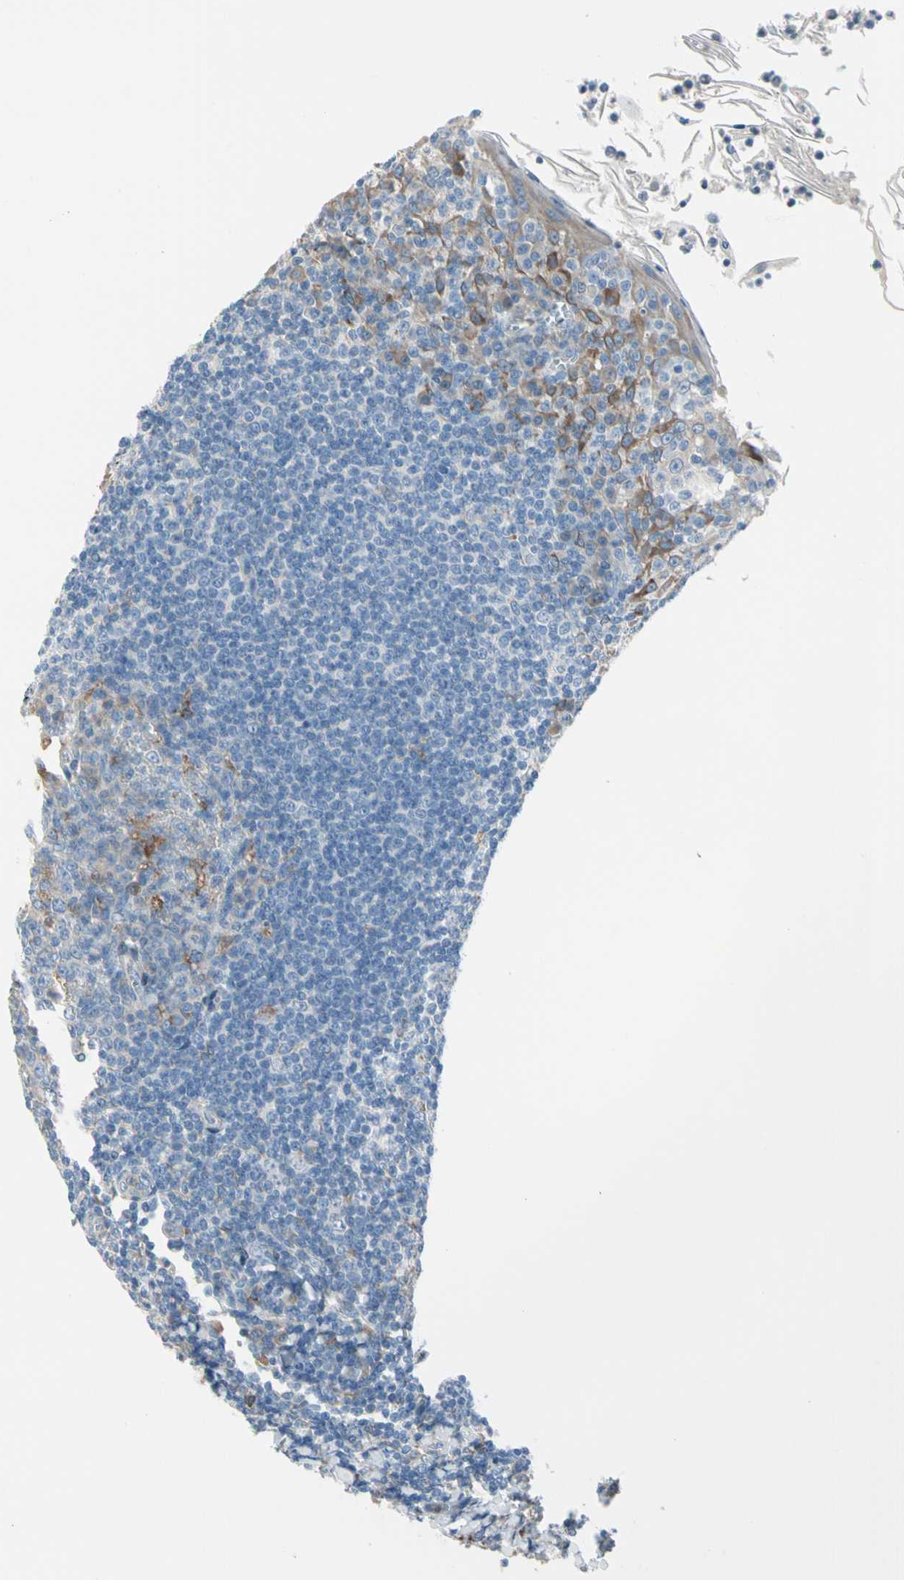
{"staining": {"intensity": "weak", "quantity": "<25%", "location": "cytoplasmic/membranous"}, "tissue": "tonsil", "cell_type": "Germinal center cells", "image_type": "normal", "snomed": [{"axis": "morphology", "description": "Normal tissue, NOS"}, {"axis": "topography", "description": "Tonsil"}], "caption": "Human tonsil stained for a protein using immunohistochemistry (IHC) demonstrates no expression in germinal center cells.", "gene": "LRPAP1", "patient": {"sex": "male", "age": 31}}